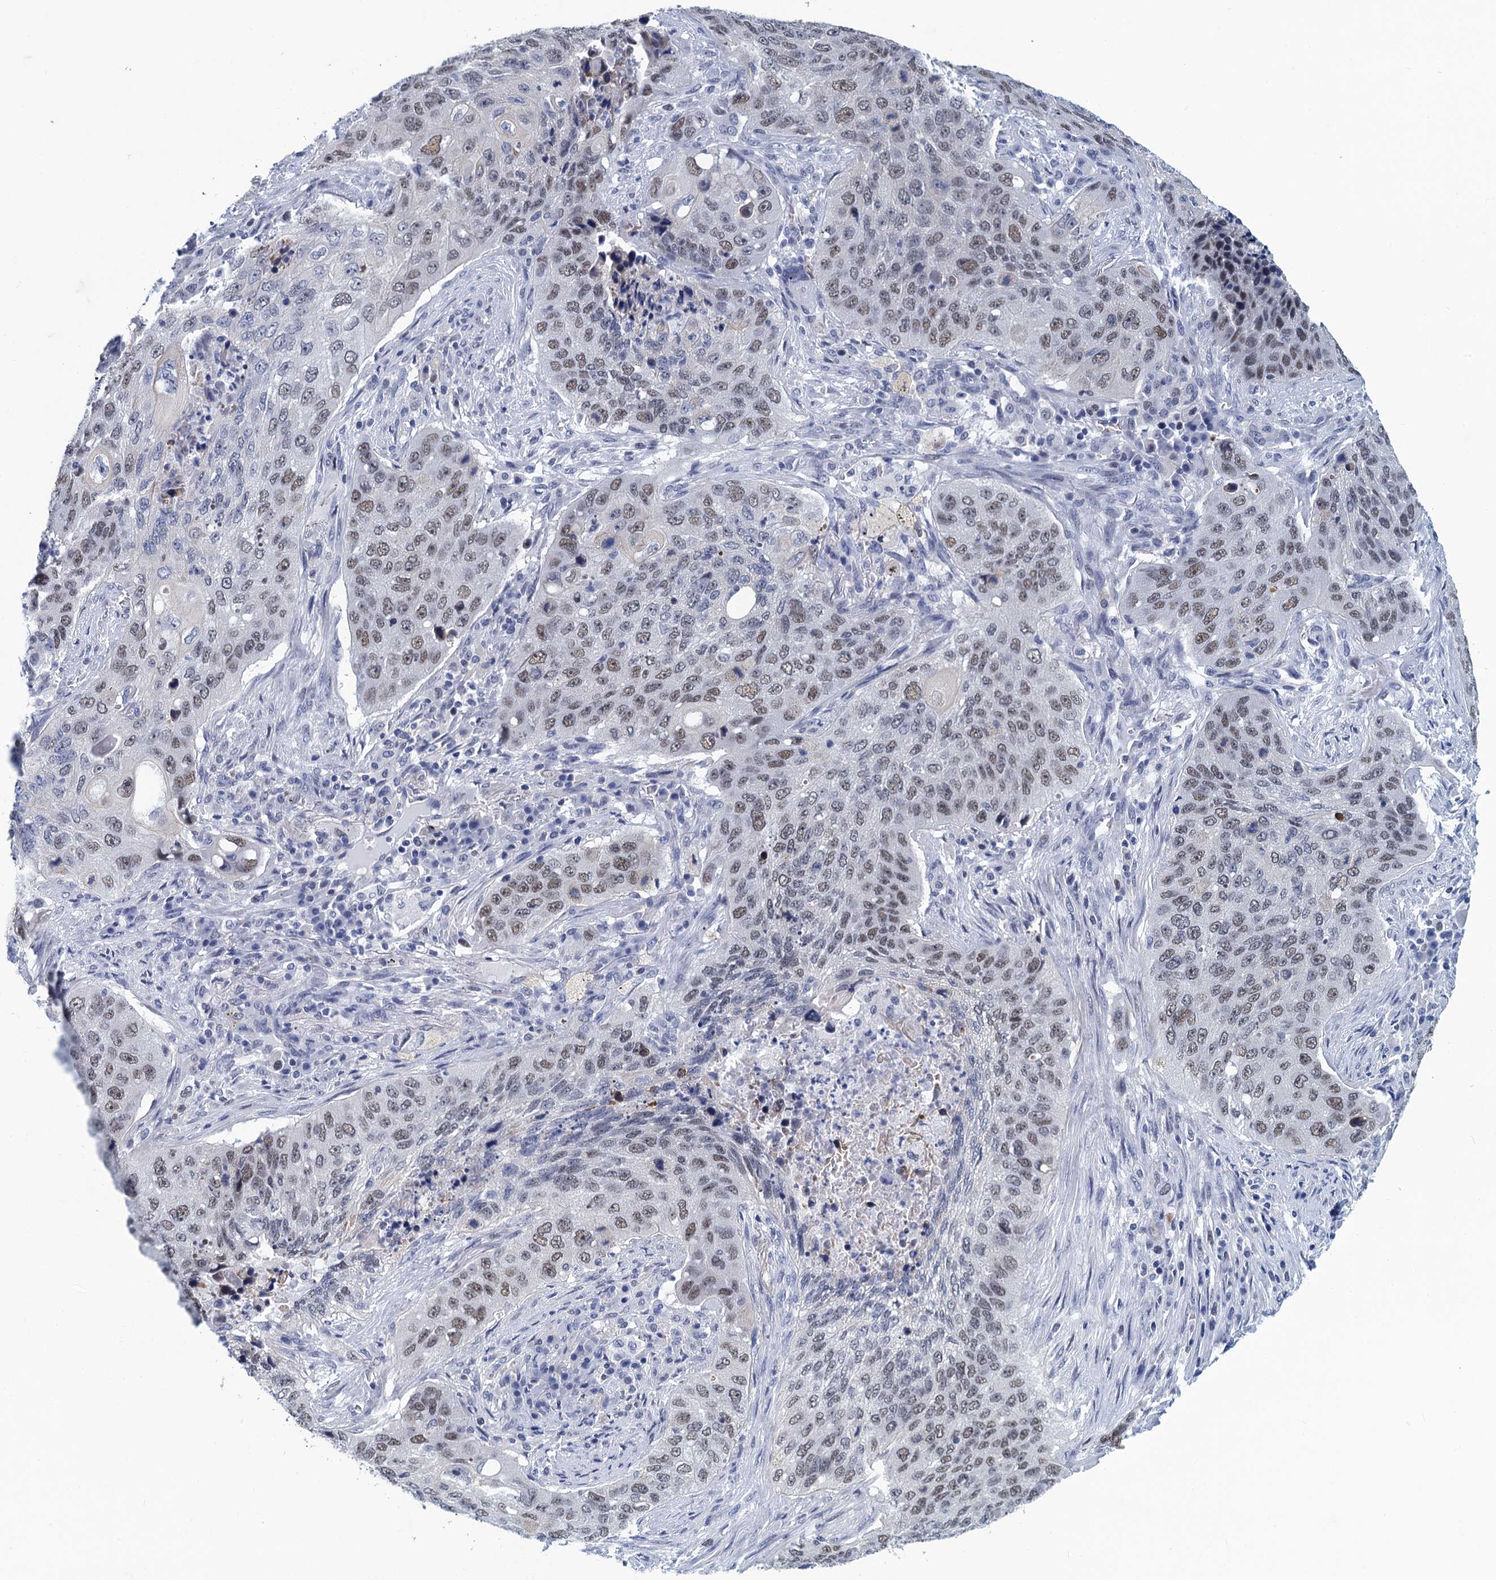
{"staining": {"intensity": "weak", "quantity": "25%-75%", "location": "nuclear"}, "tissue": "lung cancer", "cell_type": "Tumor cells", "image_type": "cancer", "snomed": [{"axis": "morphology", "description": "Squamous cell carcinoma, NOS"}, {"axis": "topography", "description": "Lung"}], "caption": "Immunohistochemistry (DAB (3,3'-diaminobenzidine)) staining of squamous cell carcinoma (lung) reveals weak nuclear protein positivity in about 25%-75% of tumor cells.", "gene": "GINS3", "patient": {"sex": "female", "age": 63}}